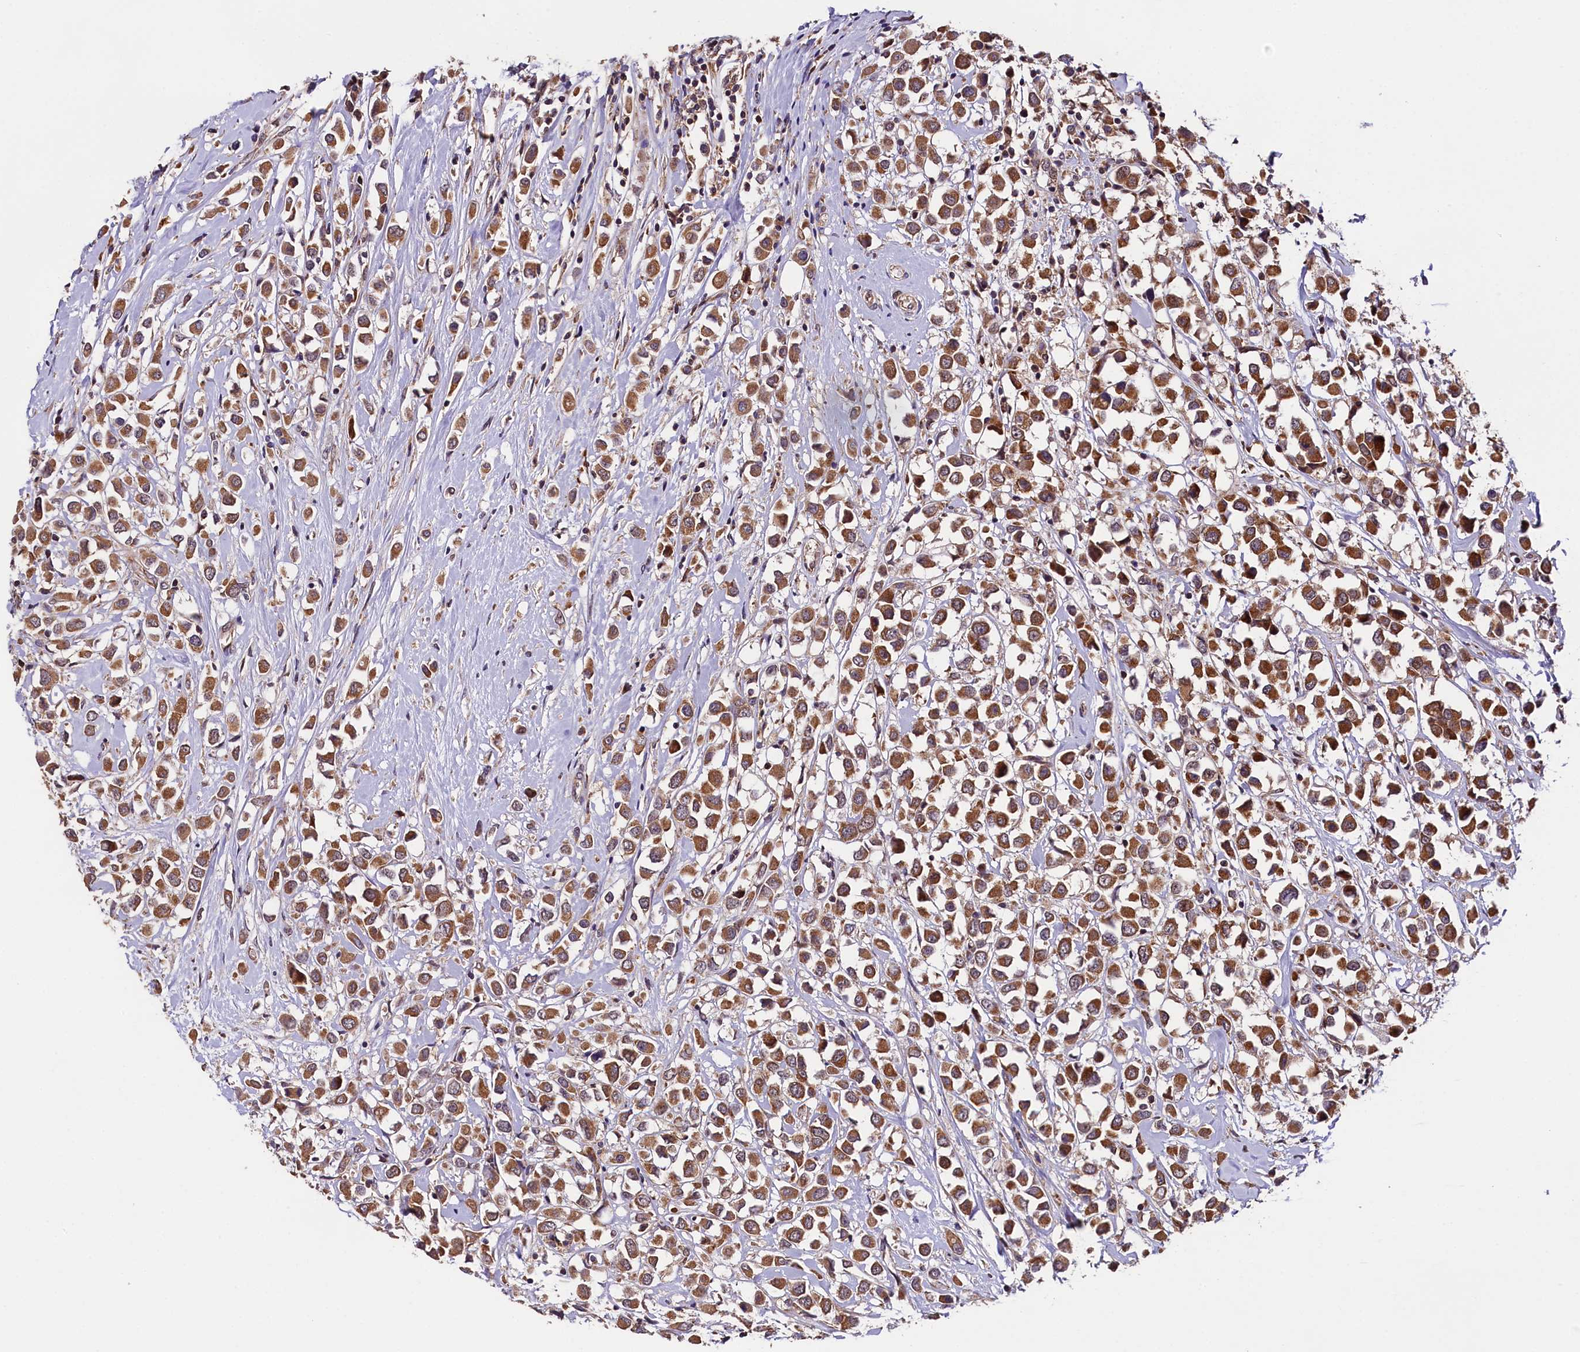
{"staining": {"intensity": "moderate", "quantity": ">75%", "location": "cytoplasmic/membranous"}, "tissue": "breast cancer", "cell_type": "Tumor cells", "image_type": "cancer", "snomed": [{"axis": "morphology", "description": "Duct carcinoma"}, {"axis": "topography", "description": "Breast"}], "caption": "Immunohistochemical staining of human breast cancer (invasive ductal carcinoma) exhibits moderate cytoplasmic/membranous protein expression in approximately >75% of tumor cells. The protein of interest is shown in brown color, while the nuclei are stained blue.", "gene": "DOHH", "patient": {"sex": "female", "age": 87}}